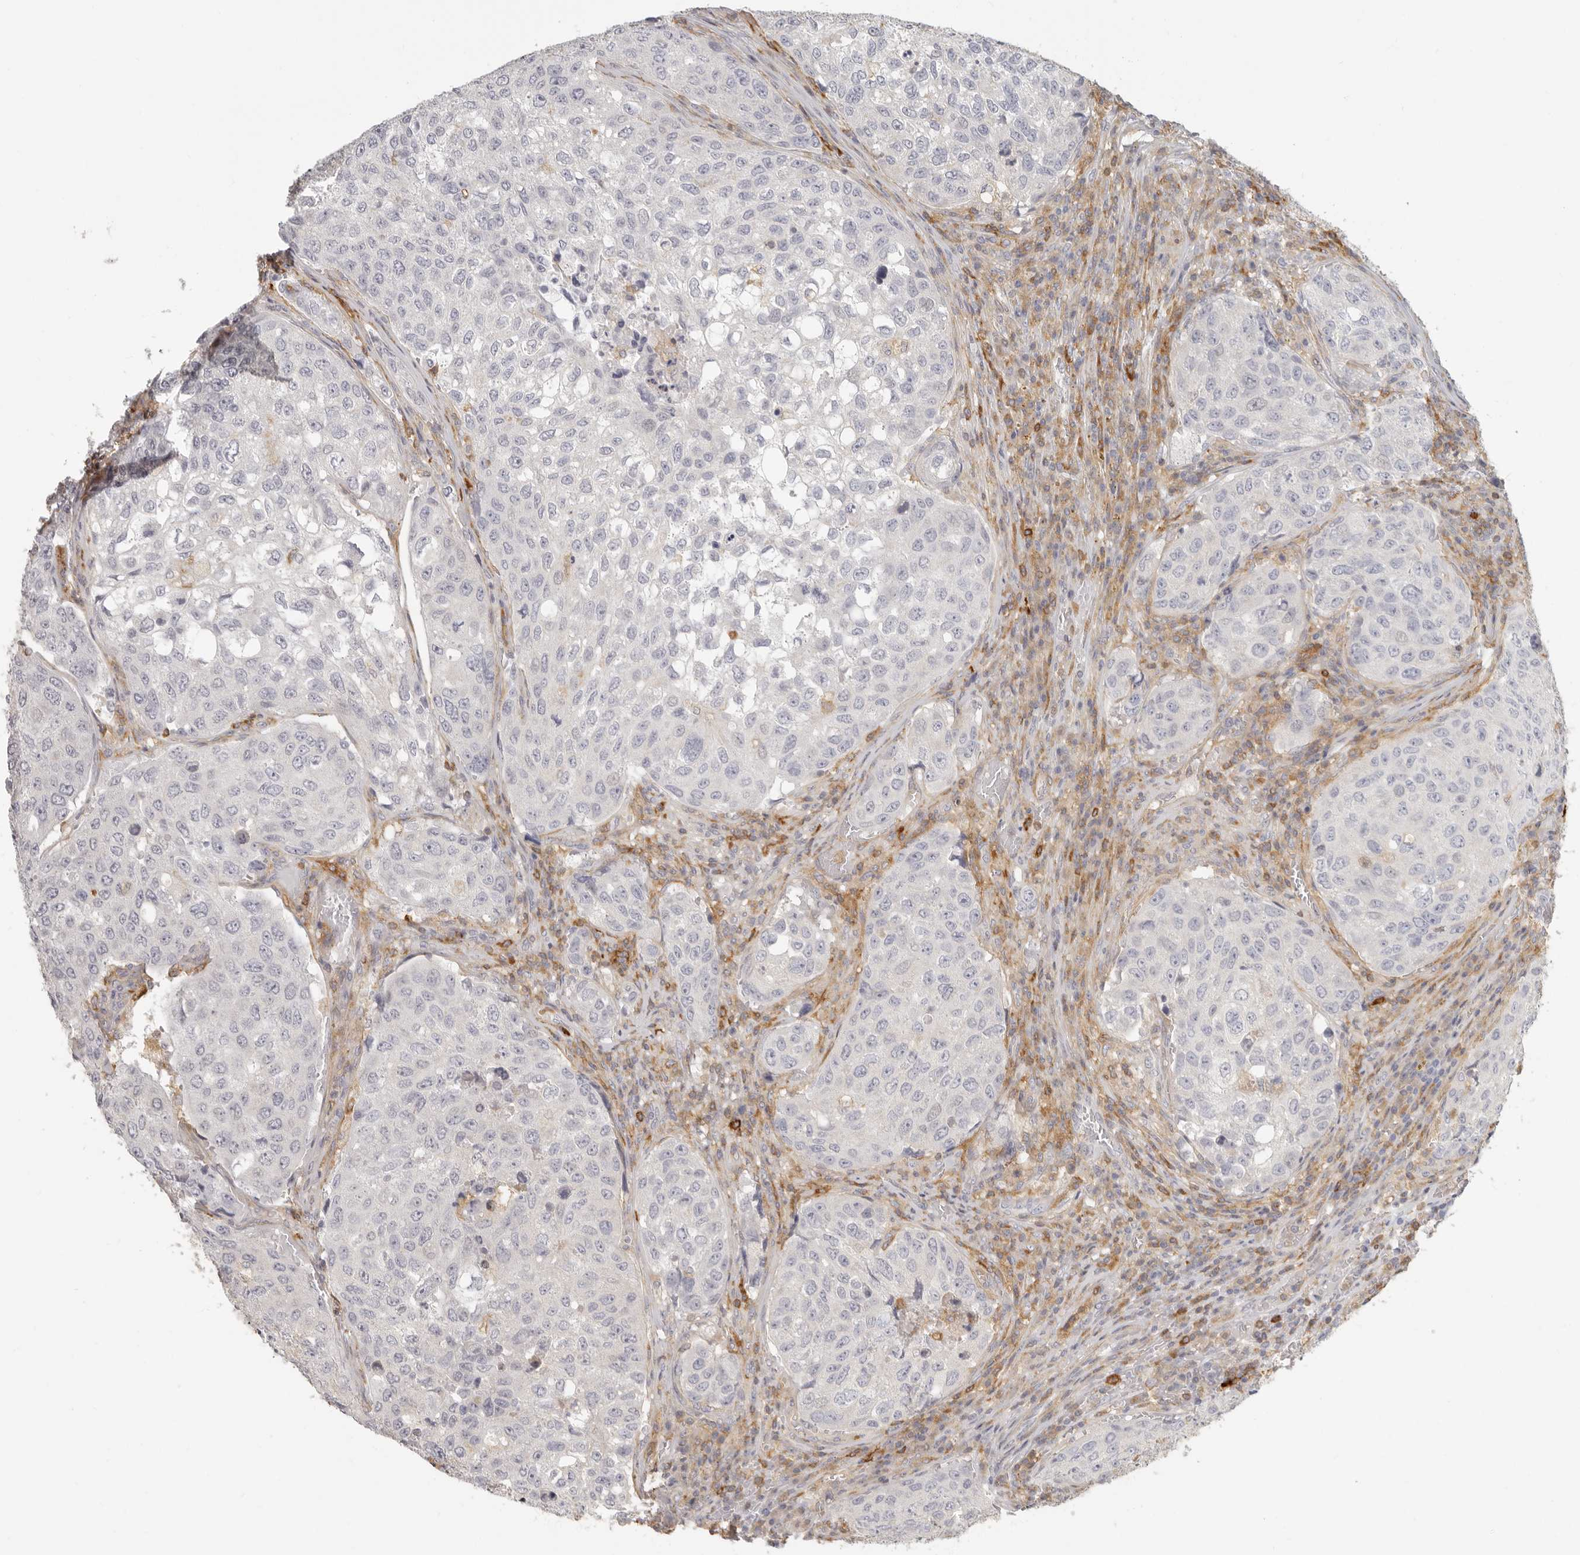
{"staining": {"intensity": "negative", "quantity": "none", "location": "none"}, "tissue": "urothelial cancer", "cell_type": "Tumor cells", "image_type": "cancer", "snomed": [{"axis": "morphology", "description": "Urothelial carcinoma, High grade"}, {"axis": "topography", "description": "Lymph node"}, {"axis": "topography", "description": "Urinary bladder"}], "caption": "Immunohistochemistry micrograph of neoplastic tissue: human urothelial carcinoma (high-grade) stained with DAB (3,3'-diaminobenzidine) exhibits no significant protein positivity in tumor cells.", "gene": "NIBAN1", "patient": {"sex": "male", "age": 51}}